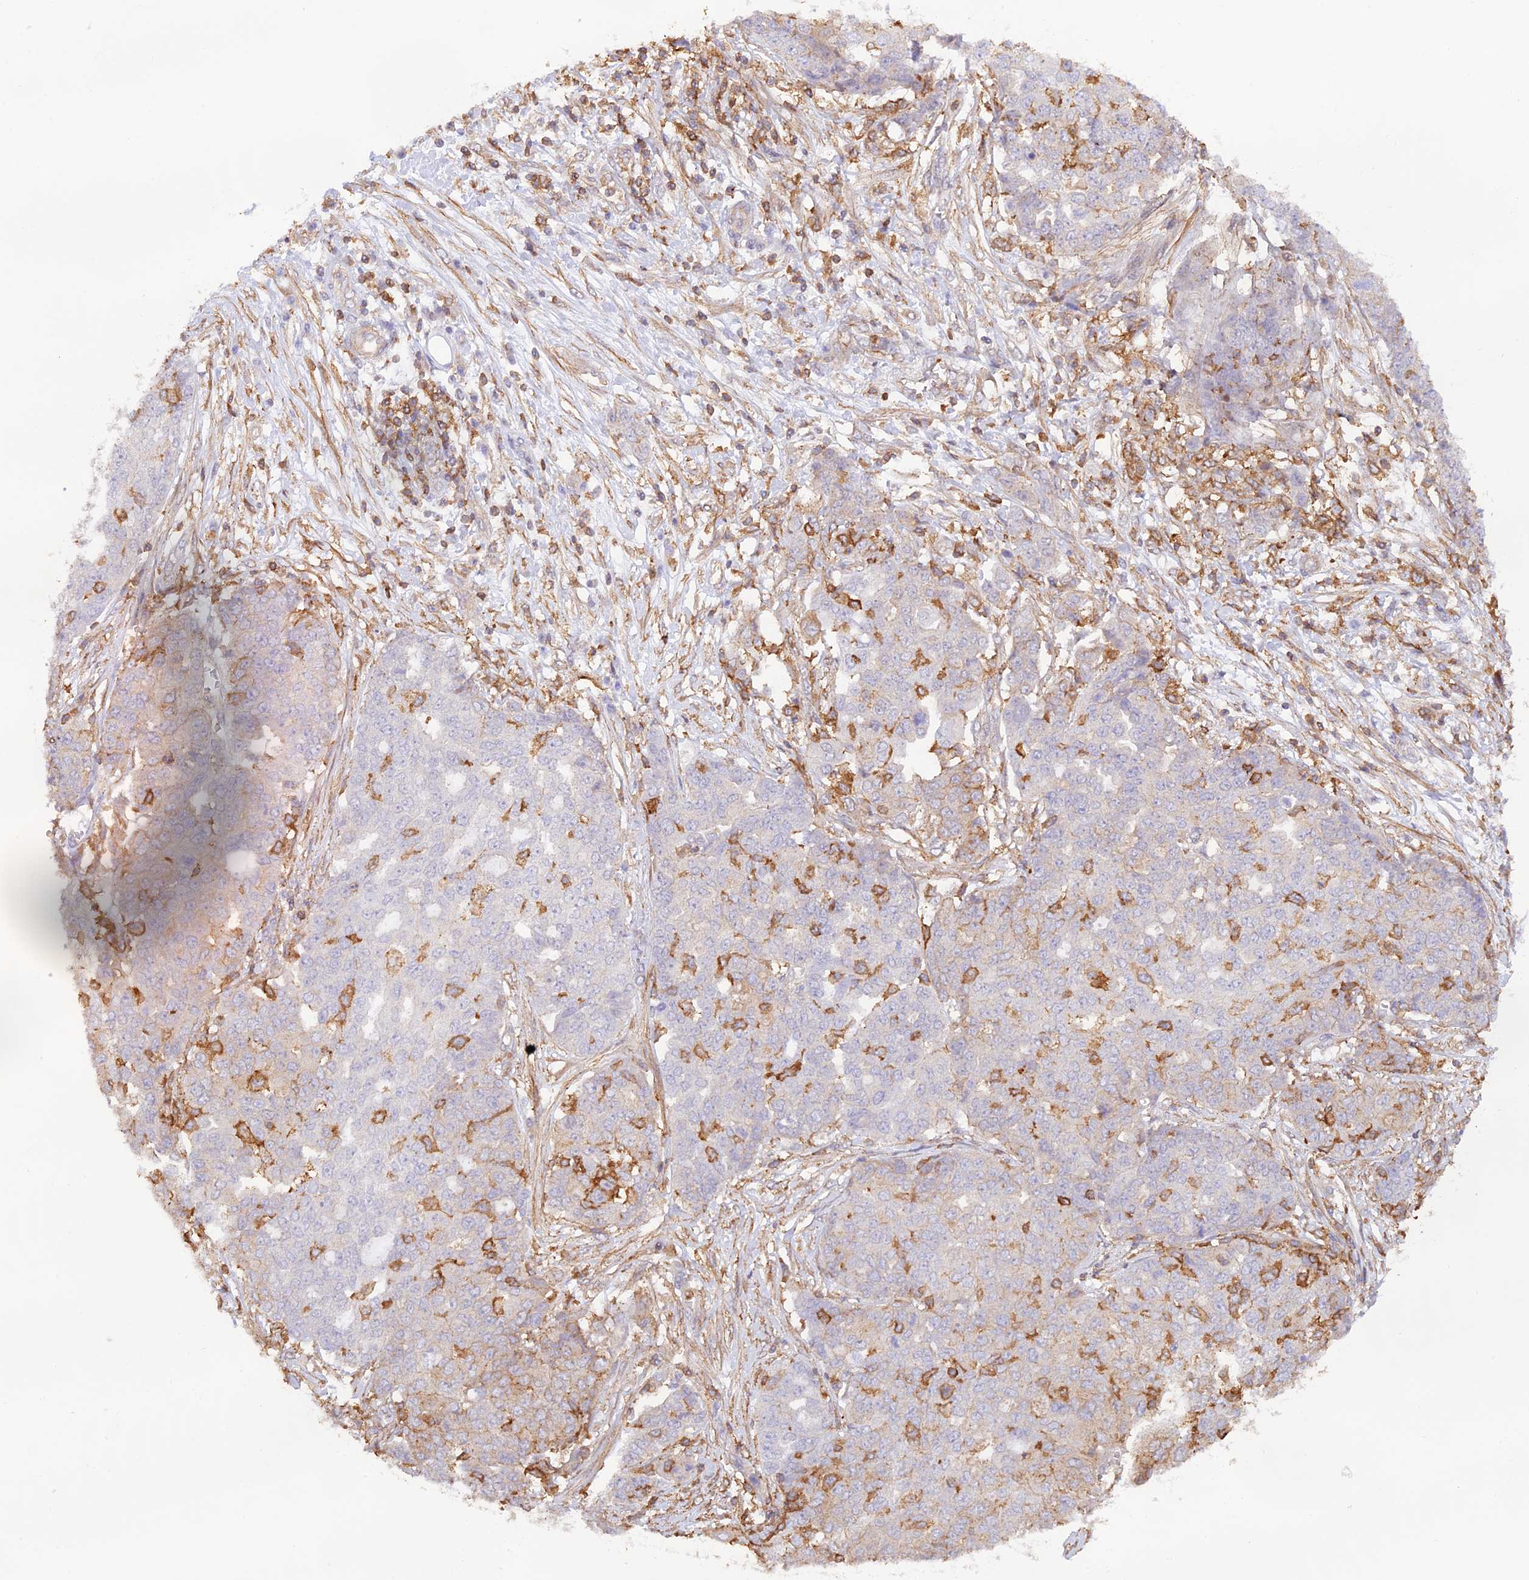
{"staining": {"intensity": "moderate", "quantity": "<25%", "location": "cytoplasmic/membranous"}, "tissue": "ovarian cancer", "cell_type": "Tumor cells", "image_type": "cancer", "snomed": [{"axis": "morphology", "description": "Cystadenocarcinoma, serous, NOS"}, {"axis": "topography", "description": "Soft tissue"}, {"axis": "topography", "description": "Ovary"}], "caption": "Immunohistochemistry (IHC) micrograph of serous cystadenocarcinoma (ovarian) stained for a protein (brown), which displays low levels of moderate cytoplasmic/membranous expression in about <25% of tumor cells.", "gene": "DENND1C", "patient": {"sex": "female", "age": 57}}